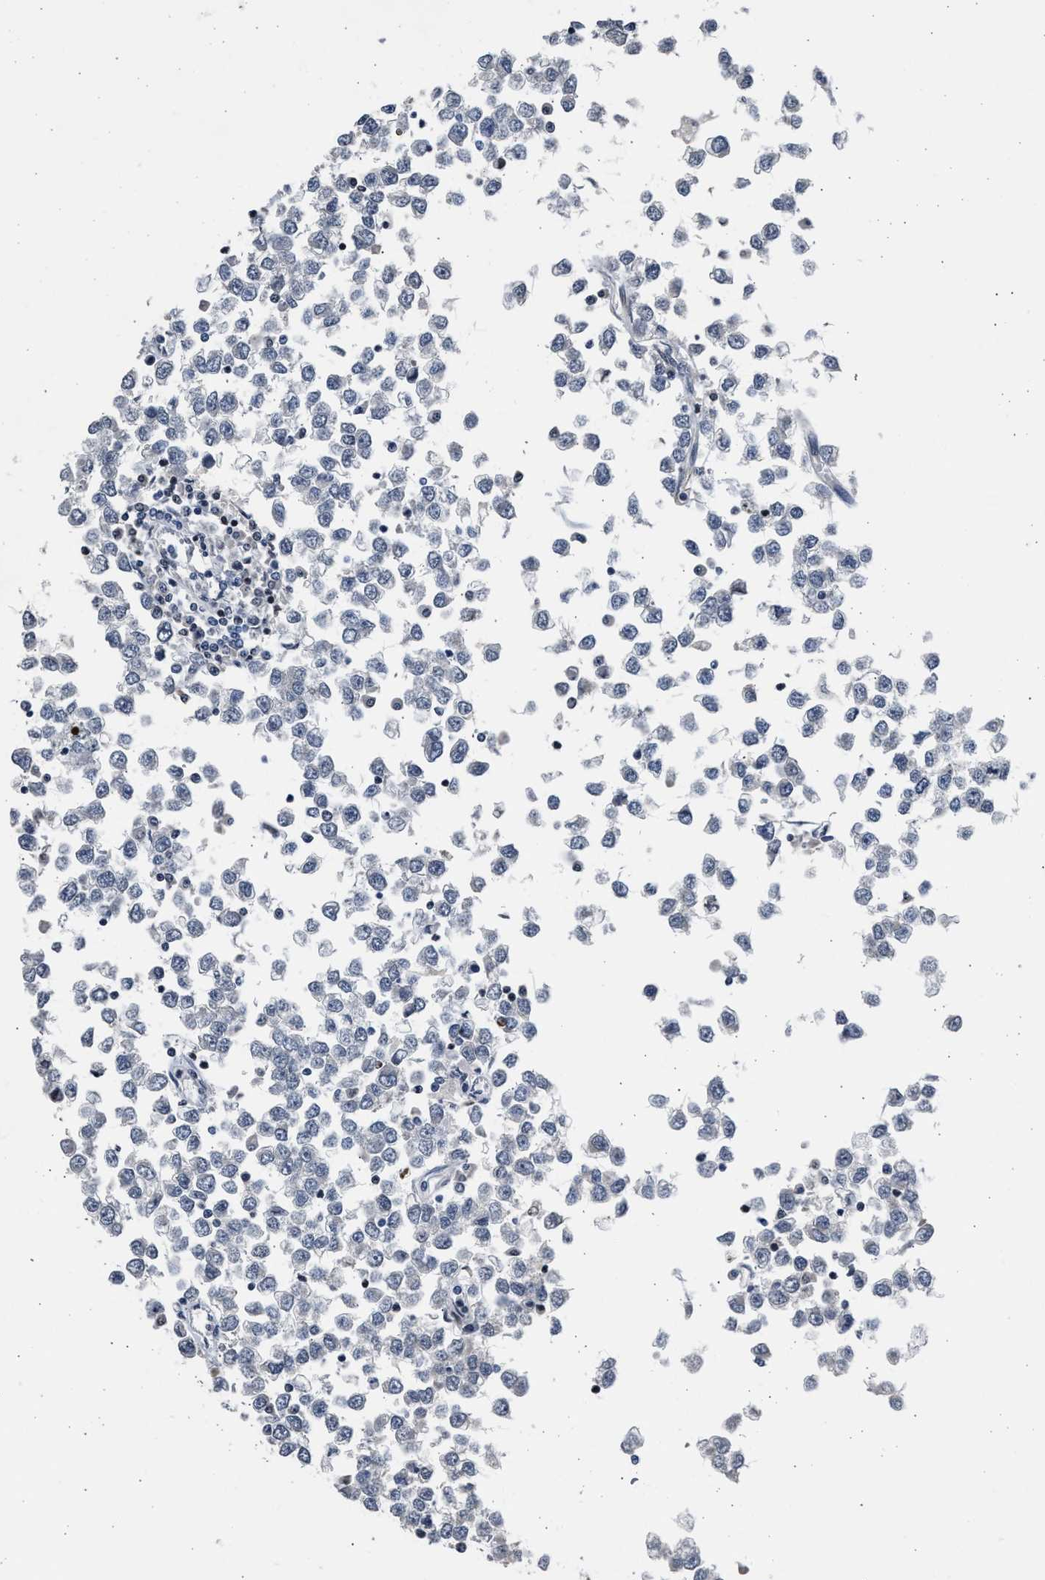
{"staining": {"intensity": "negative", "quantity": "none", "location": "none"}, "tissue": "testis cancer", "cell_type": "Tumor cells", "image_type": "cancer", "snomed": [{"axis": "morphology", "description": "Seminoma, NOS"}, {"axis": "topography", "description": "Testis"}], "caption": "Histopathology image shows no significant protein expression in tumor cells of testis cancer (seminoma).", "gene": "HMGN3", "patient": {"sex": "male", "age": 65}}